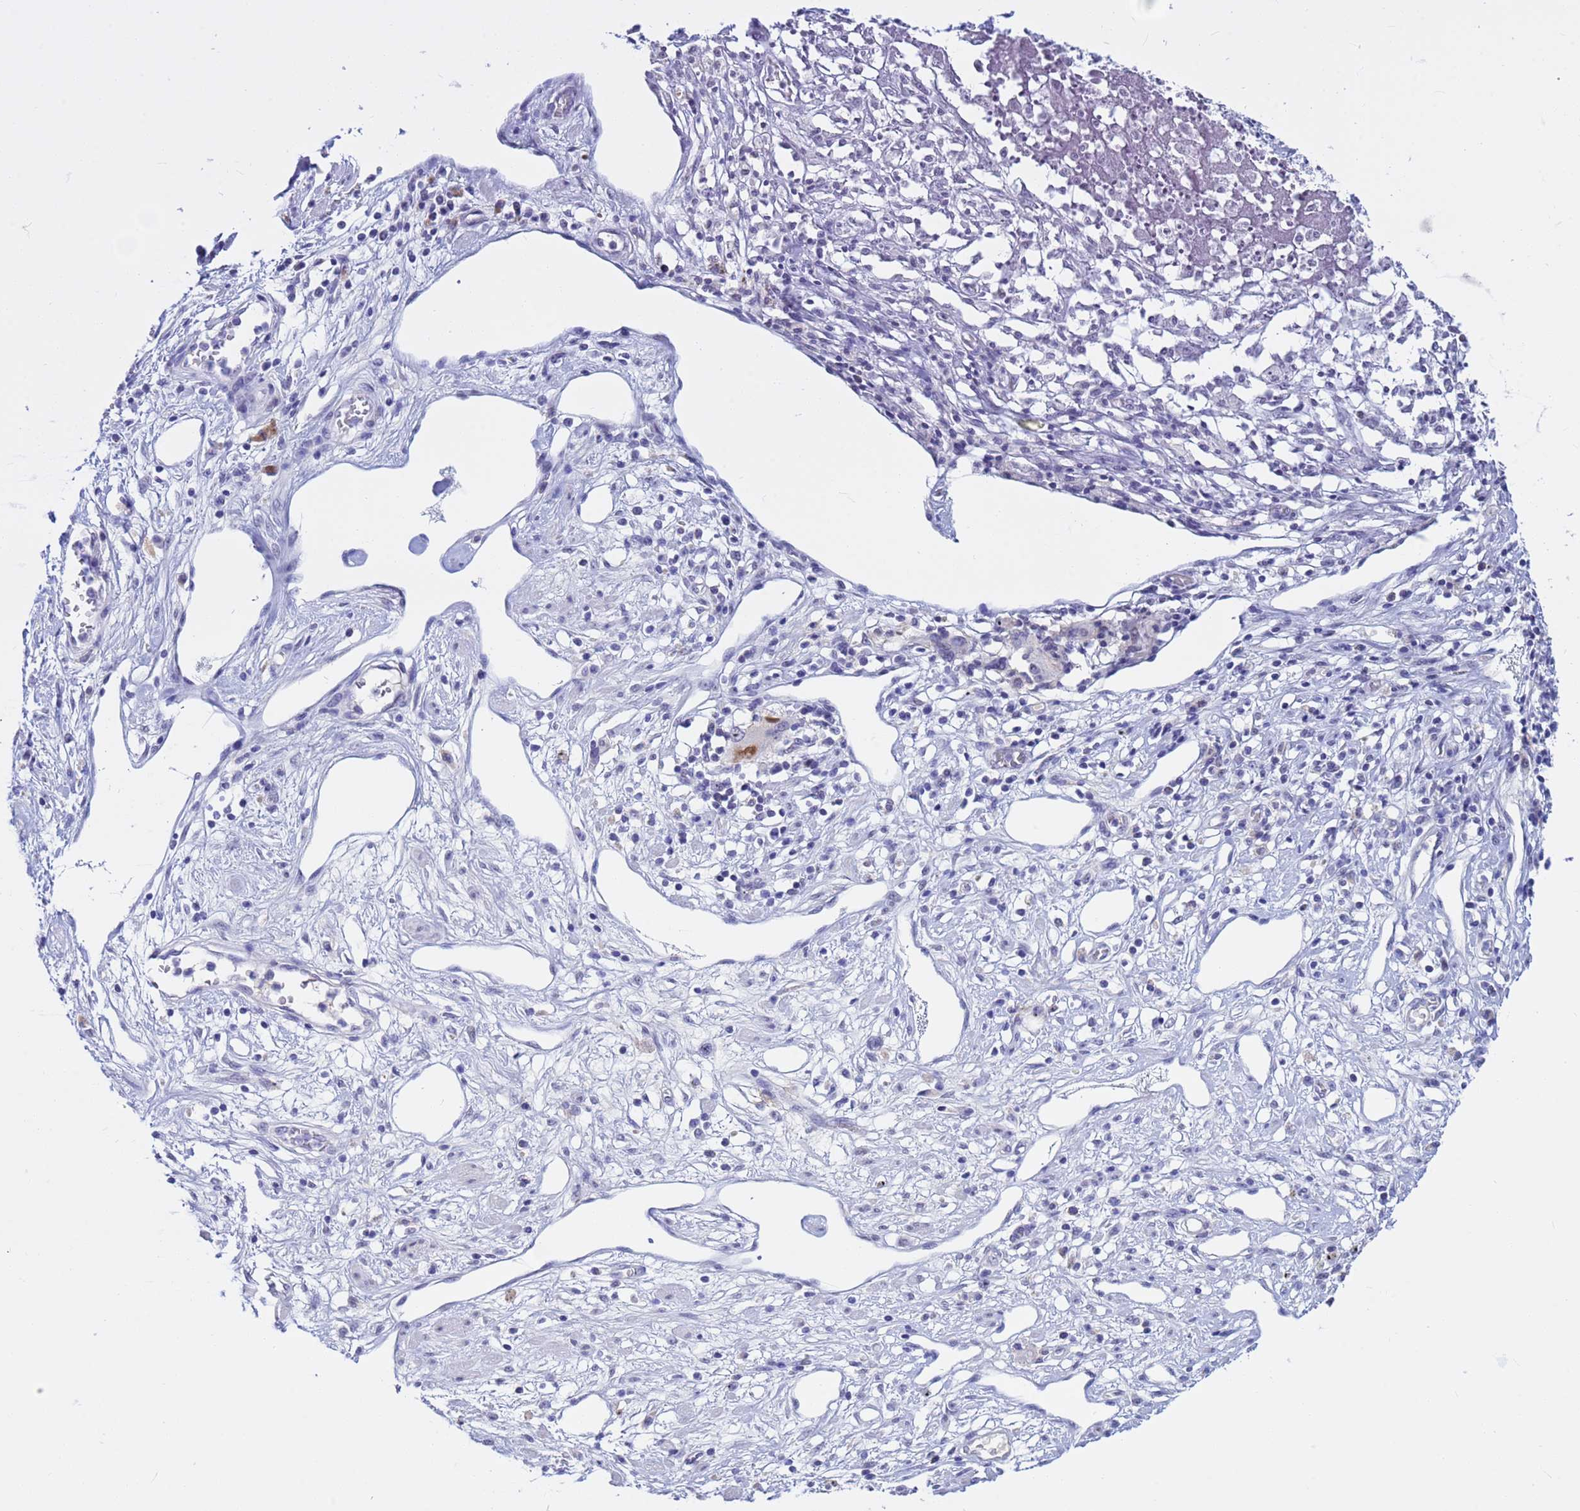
{"staining": {"intensity": "negative", "quantity": "none", "location": "none"}, "tissue": "stomach cancer", "cell_type": "Tumor cells", "image_type": "cancer", "snomed": [{"axis": "morphology", "description": "Adenocarcinoma, NOS"}, {"axis": "morphology", "description": "Adenocarcinoma, High grade"}, {"axis": "topography", "description": "Stomach, upper"}, {"axis": "topography", "description": "Stomach, lower"}], "caption": "Immunohistochemistry image of neoplastic tissue: human high-grade adenocarcinoma (stomach) stained with DAB exhibits no significant protein positivity in tumor cells. (Brightfield microscopy of DAB (3,3'-diaminobenzidine) immunohistochemistry at high magnification).", "gene": "DMRTC2", "patient": {"sex": "female", "age": 65}}